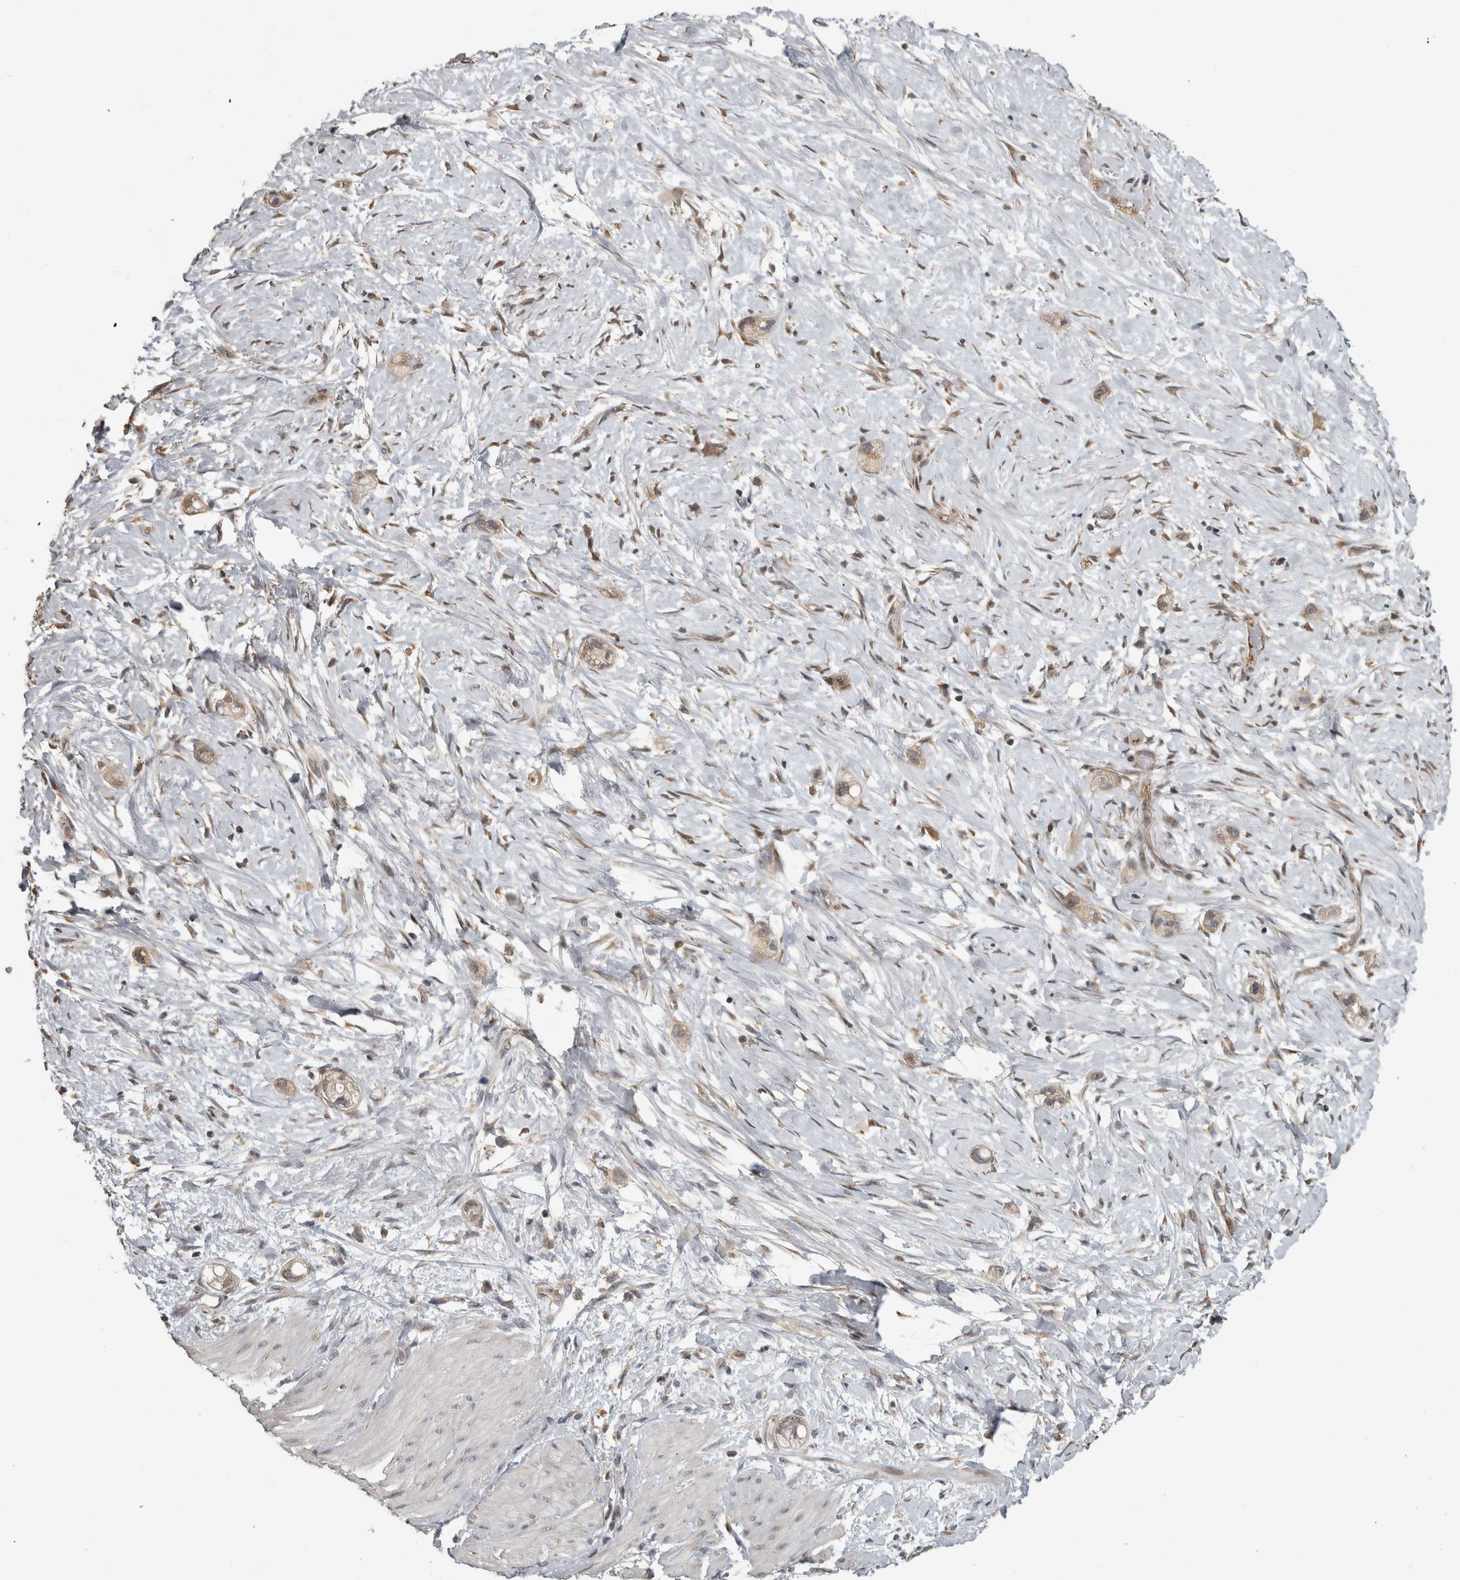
{"staining": {"intensity": "weak", "quantity": "<25%", "location": "cytoplasmic/membranous"}, "tissue": "stomach cancer", "cell_type": "Tumor cells", "image_type": "cancer", "snomed": [{"axis": "morphology", "description": "Adenocarcinoma, NOS"}, {"axis": "topography", "description": "Stomach"}, {"axis": "topography", "description": "Stomach, lower"}], "caption": "Immunohistochemistry of stomach cancer demonstrates no expression in tumor cells.", "gene": "ATXN2", "patient": {"sex": "female", "age": 48}}